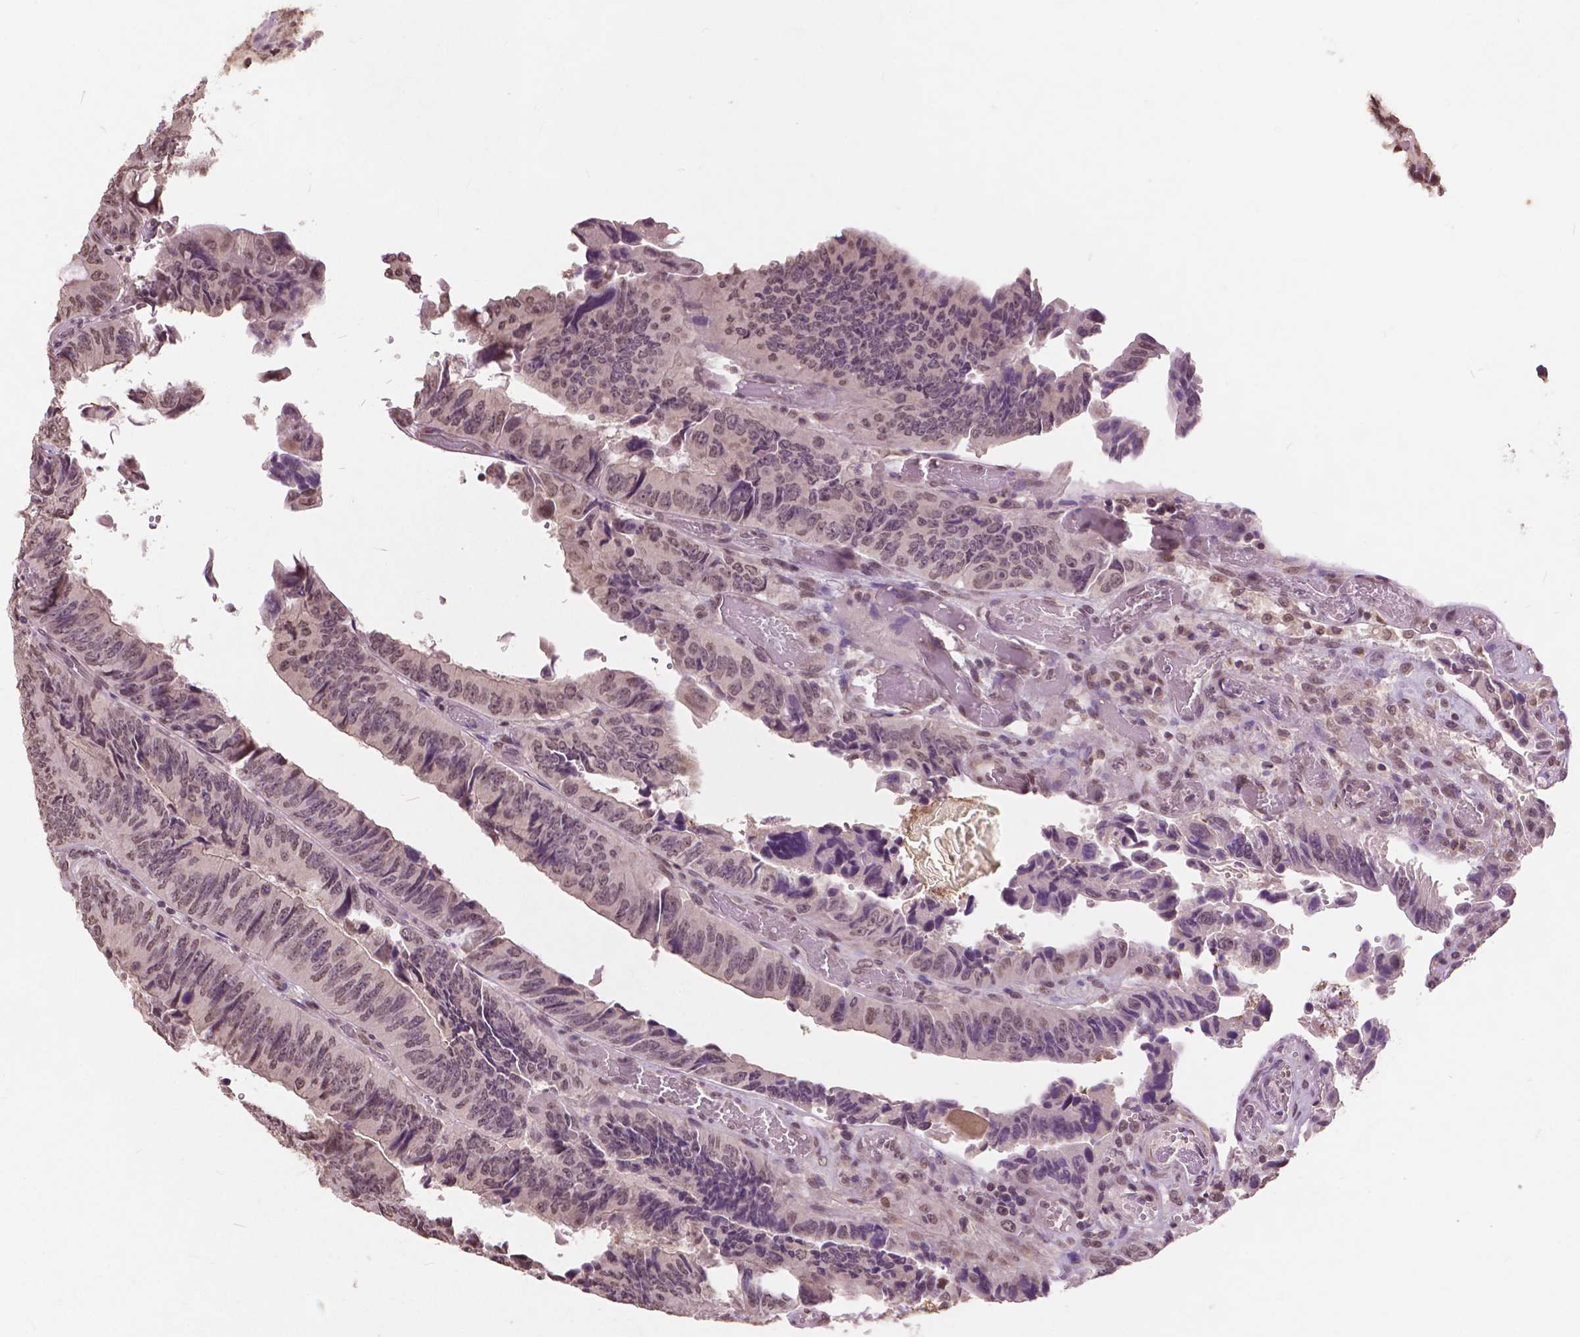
{"staining": {"intensity": "moderate", "quantity": ">75%", "location": "nuclear"}, "tissue": "colorectal cancer", "cell_type": "Tumor cells", "image_type": "cancer", "snomed": [{"axis": "morphology", "description": "Adenocarcinoma, NOS"}, {"axis": "topography", "description": "Colon"}], "caption": "Protein analysis of colorectal cancer (adenocarcinoma) tissue displays moderate nuclear positivity in about >75% of tumor cells. (Brightfield microscopy of DAB IHC at high magnification).", "gene": "HOXA10", "patient": {"sex": "female", "age": 84}}